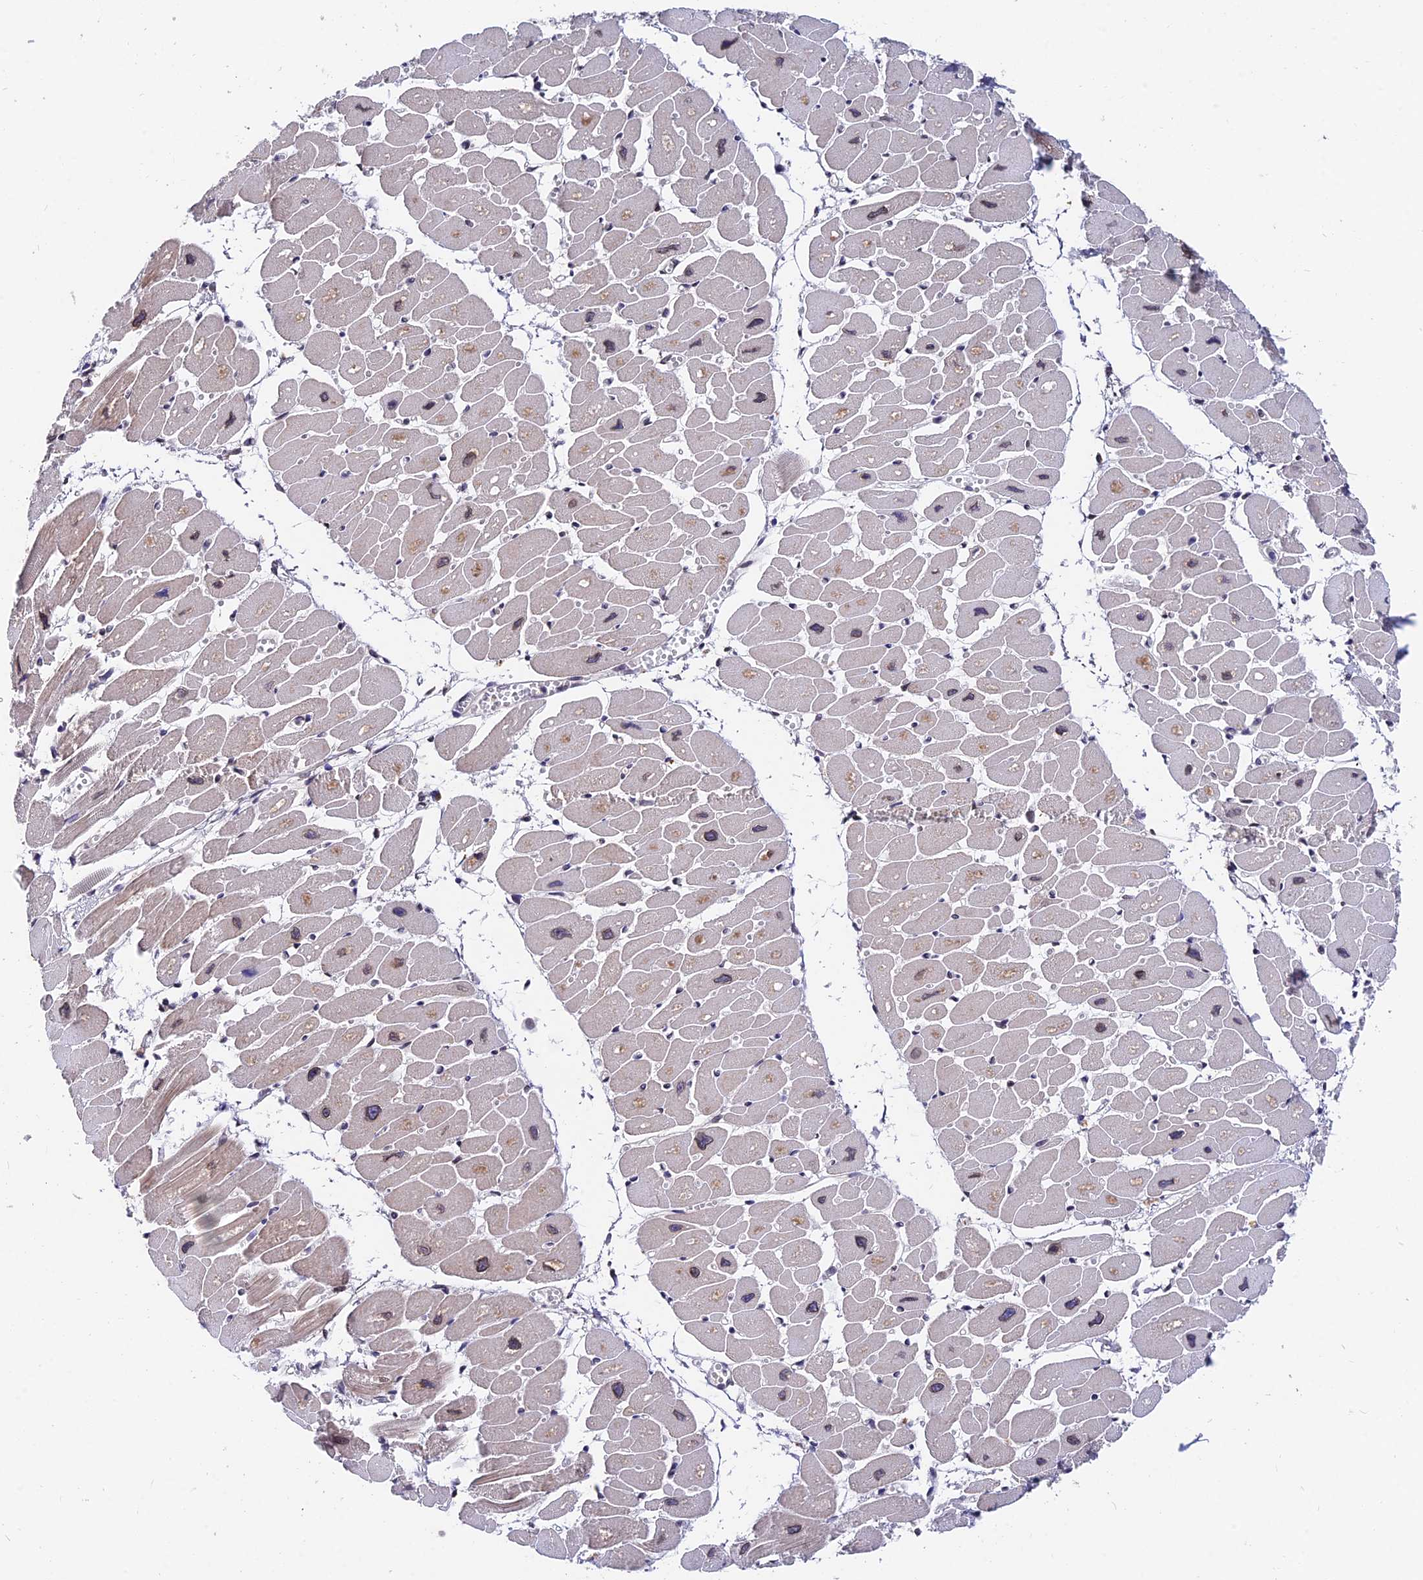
{"staining": {"intensity": "weak", "quantity": "<25%", "location": "nuclear"}, "tissue": "heart muscle", "cell_type": "Cardiomyocytes", "image_type": "normal", "snomed": [{"axis": "morphology", "description": "Normal tissue, NOS"}, {"axis": "topography", "description": "Heart"}], "caption": "This micrograph is of normal heart muscle stained with IHC to label a protein in brown with the nuclei are counter-stained blue. There is no staining in cardiomyocytes.", "gene": "INPP4A", "patient": {"sex": "female", "age": 54}}